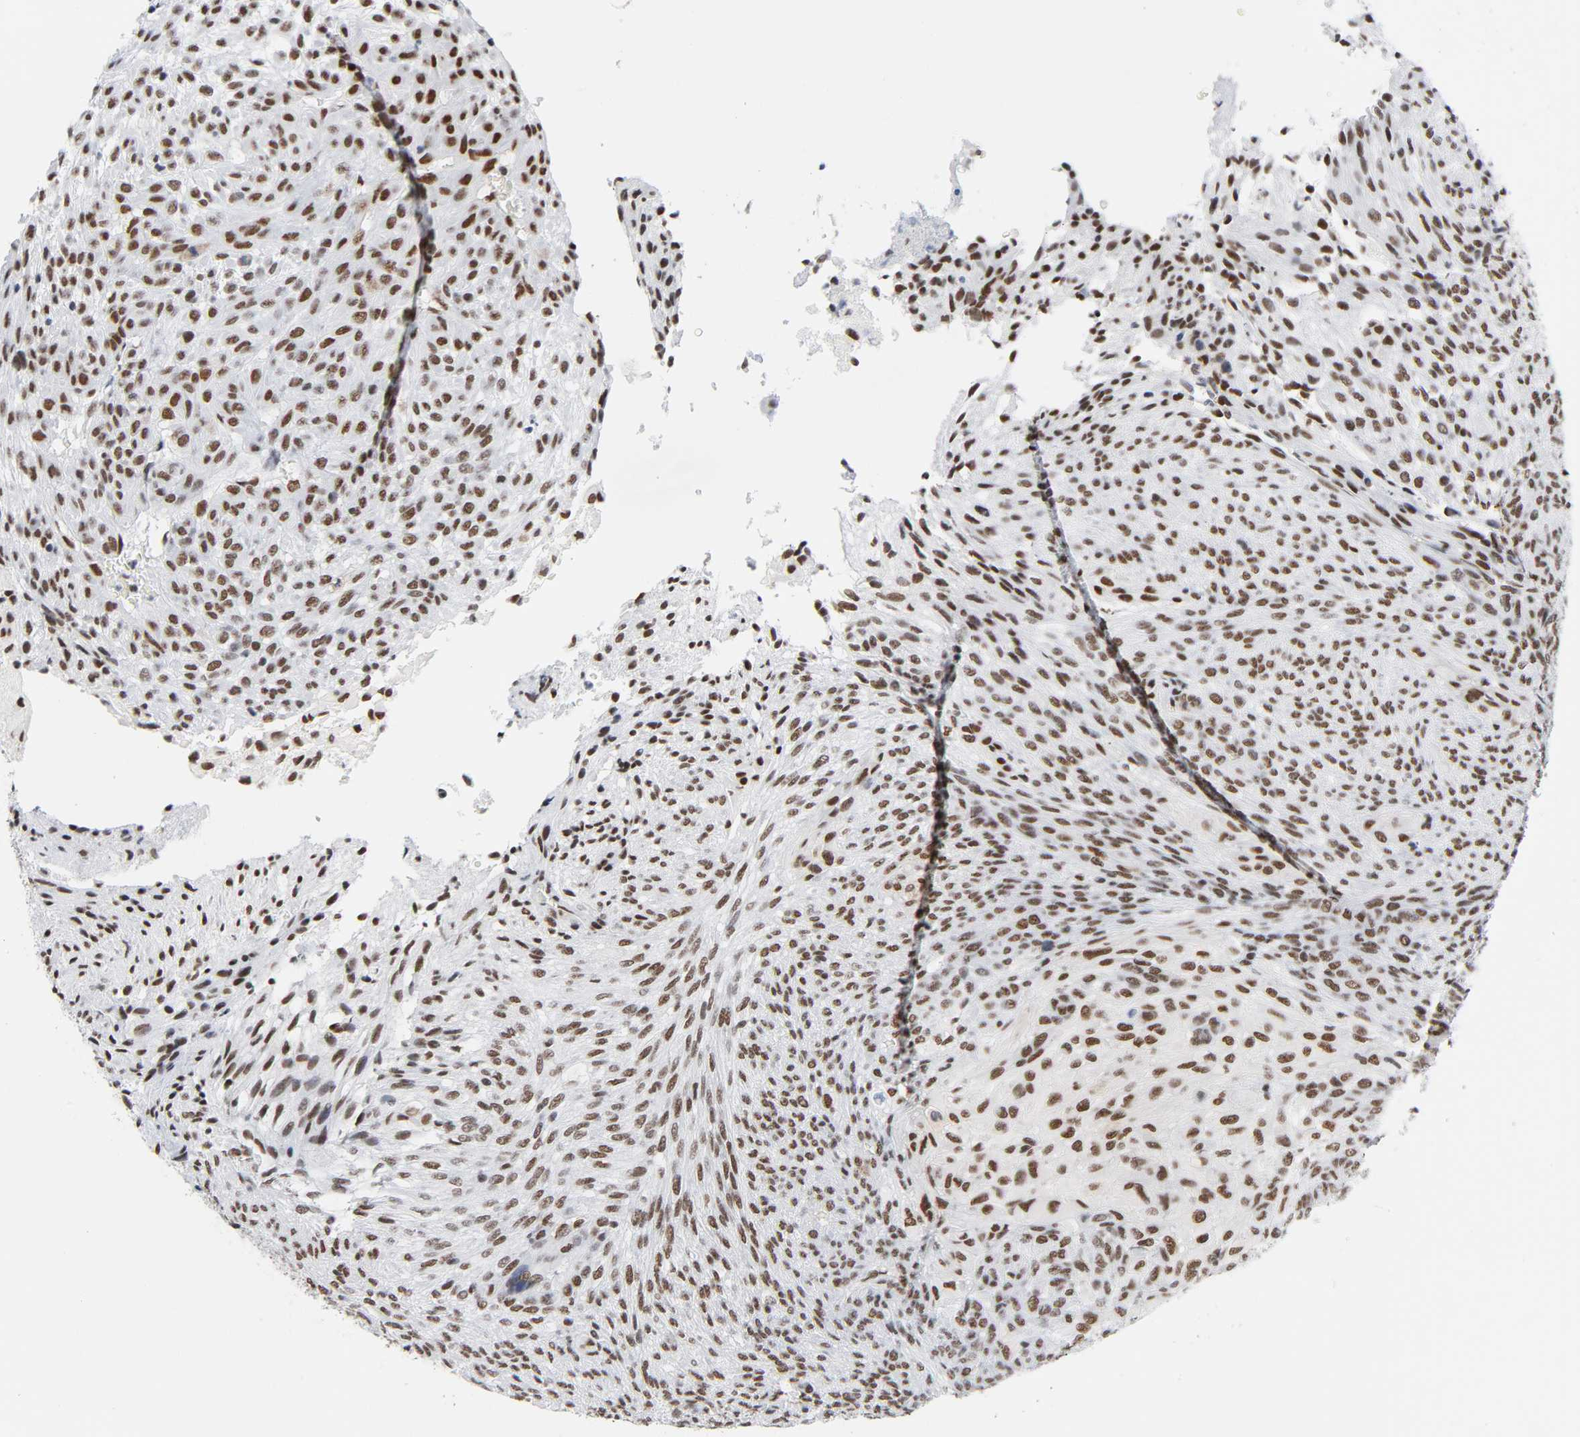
{"staining": {"intensity": "moderate", "quantity": ">75%", "location": "nuclear"}, "tissue": "glioma", "cell_type": "Tumor cells", "image_type": "cancer", "snomed": [{"axis": "morphology", "description": "Glioma, malignant, High grade"}, {"axis": "topography", "description": "Cerebral cortex"}], "caption": "Immunohistochemical staining of human high-grade glioma (malignant) demonstrates medium levels of moderate nuclear staining in about >75% of tumor cells.", "gene": "CSTF2", "patient": {"sex": "female", "age": 55}}